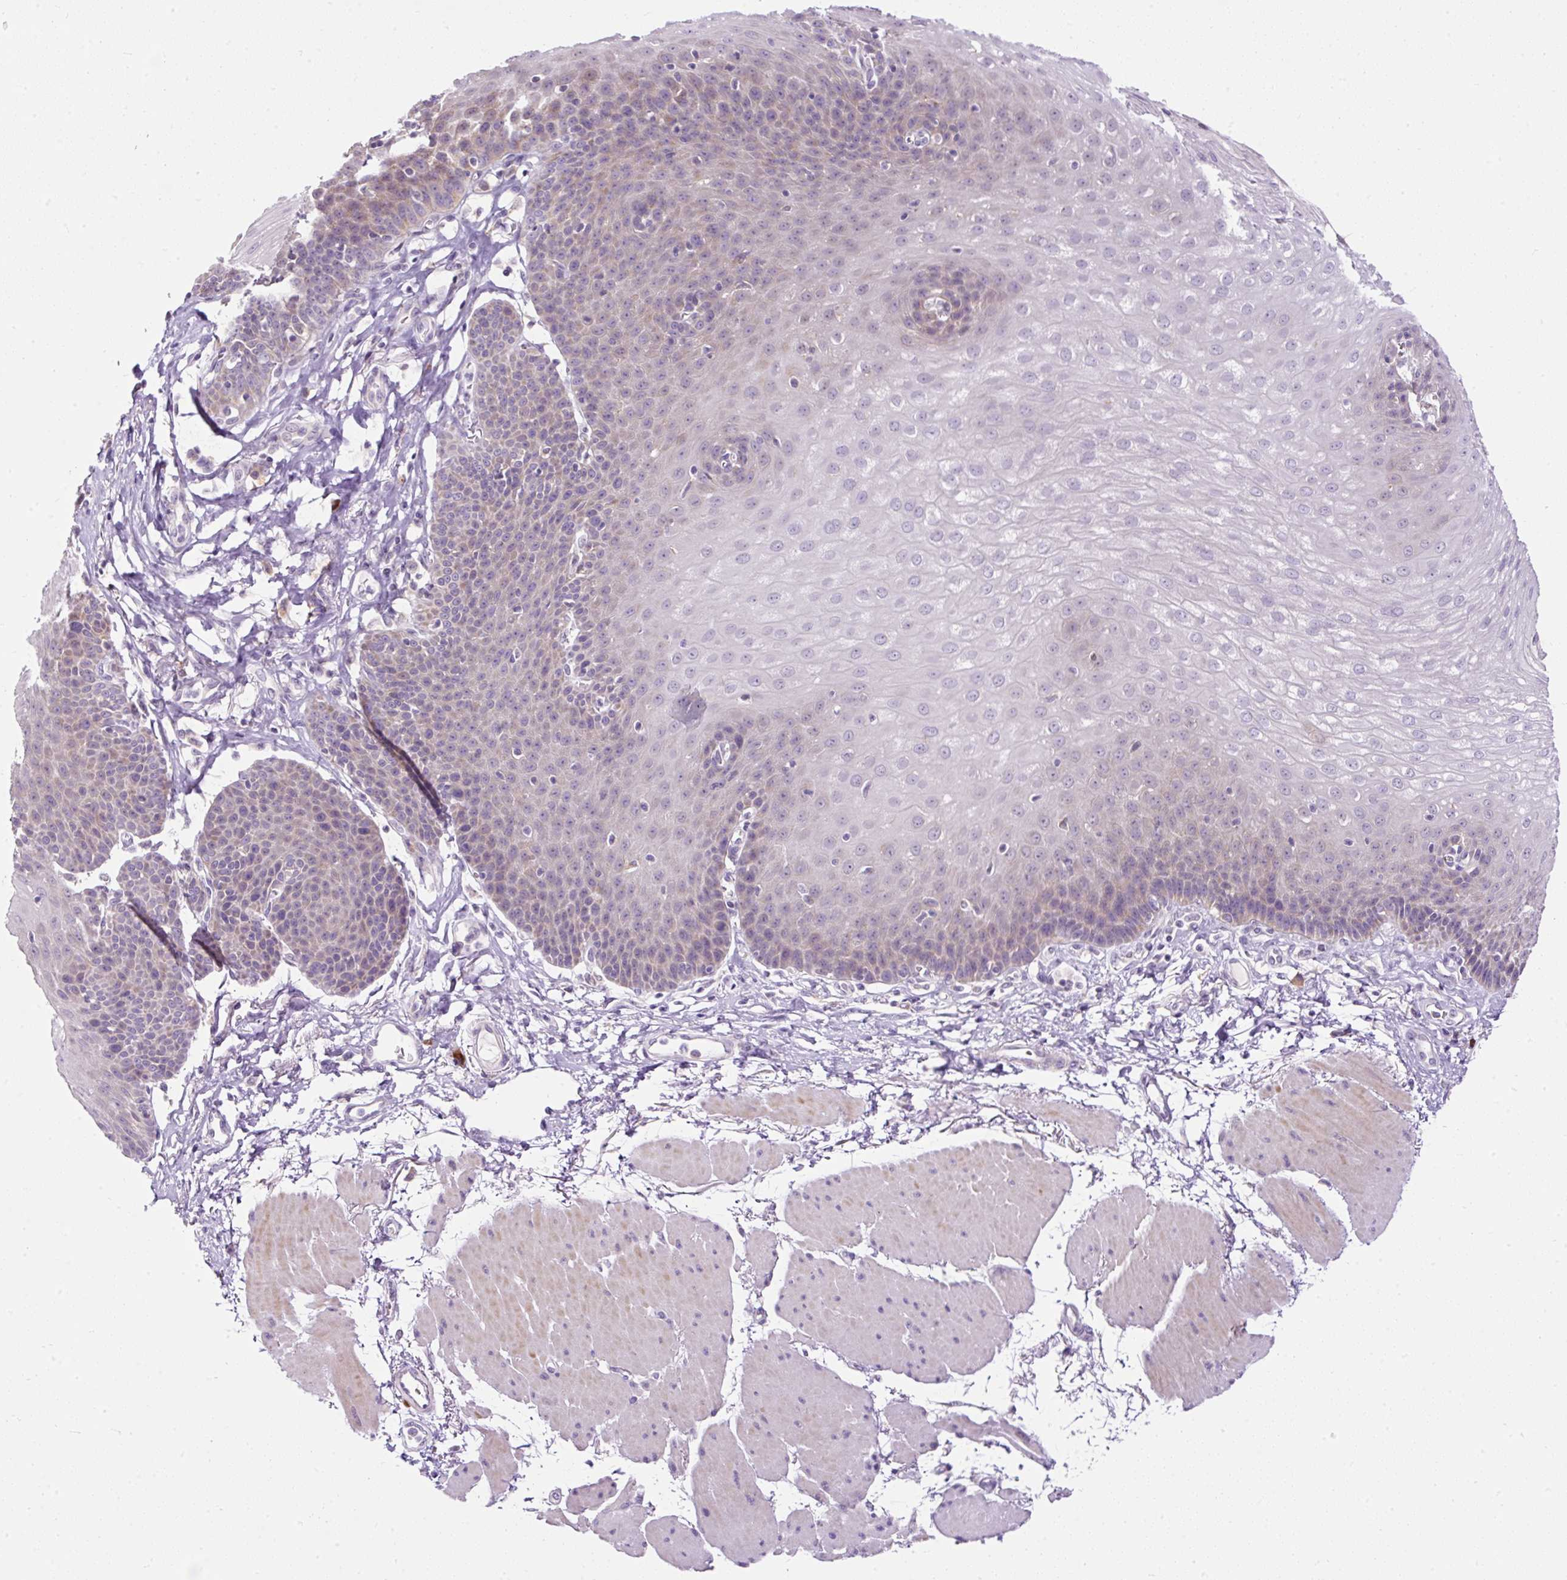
{"staining": {"intensity": "weak", "quantity": "25%-75%", "location": "cytoplasmic/membranous"}, "tissue": "esophagus", "cell_type": "Squamous epithelial cells", "image_type": "normal", "snomed": [{"axis": "morphology", "description": "Normal tissue, NOS"}, {"axis": "topography", "description": "Esophagus"}], "caption": "Human esophagus stained with a brown dye reveals weak cytoplasmic/membranous positive staining in approximately 25%-75% of squamous epithelial cells.", "gene": "FMC1", "patient": {"sex": "female", "age": 81}}